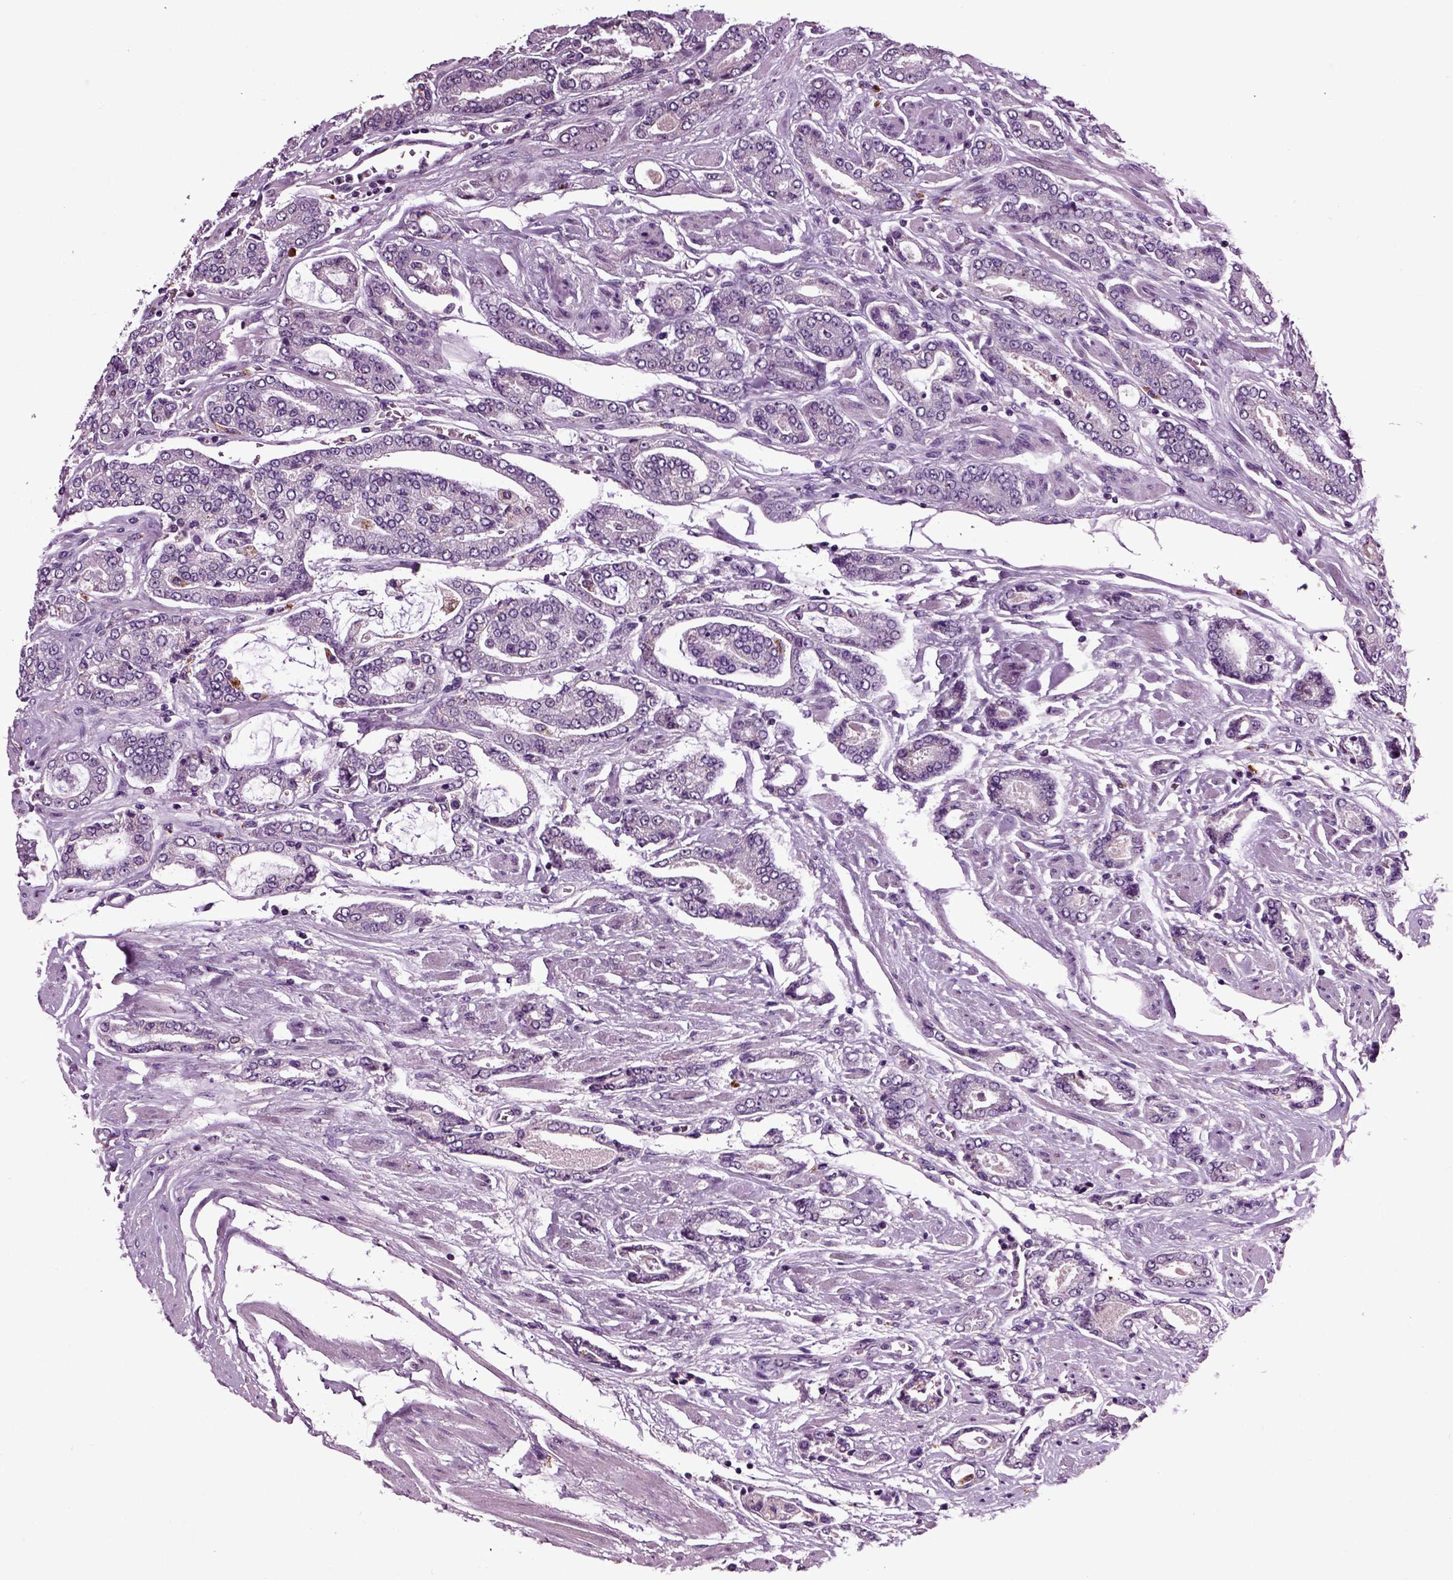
{"staining": {"intensity": "negative", "quantity": "none", "location": "none"}, "tissue": "prostate cancer", "cell_type": "Tumor cells", "image_type": "cancer", "snomed": [{"axis": "morphology", "description": "Adenocarcinoma, NOS"}, {"axis": "topography", "description": "Prostate"}], "caption": "High magnification brightfield microscopy of prostate adenocarcinoma stained with DAB (brown) and counterstained with hematoxylin (blue): tumor cells show no significant positivity.", "gene": "CRHR1", "patient": {"sex": "male", "age": 64}}